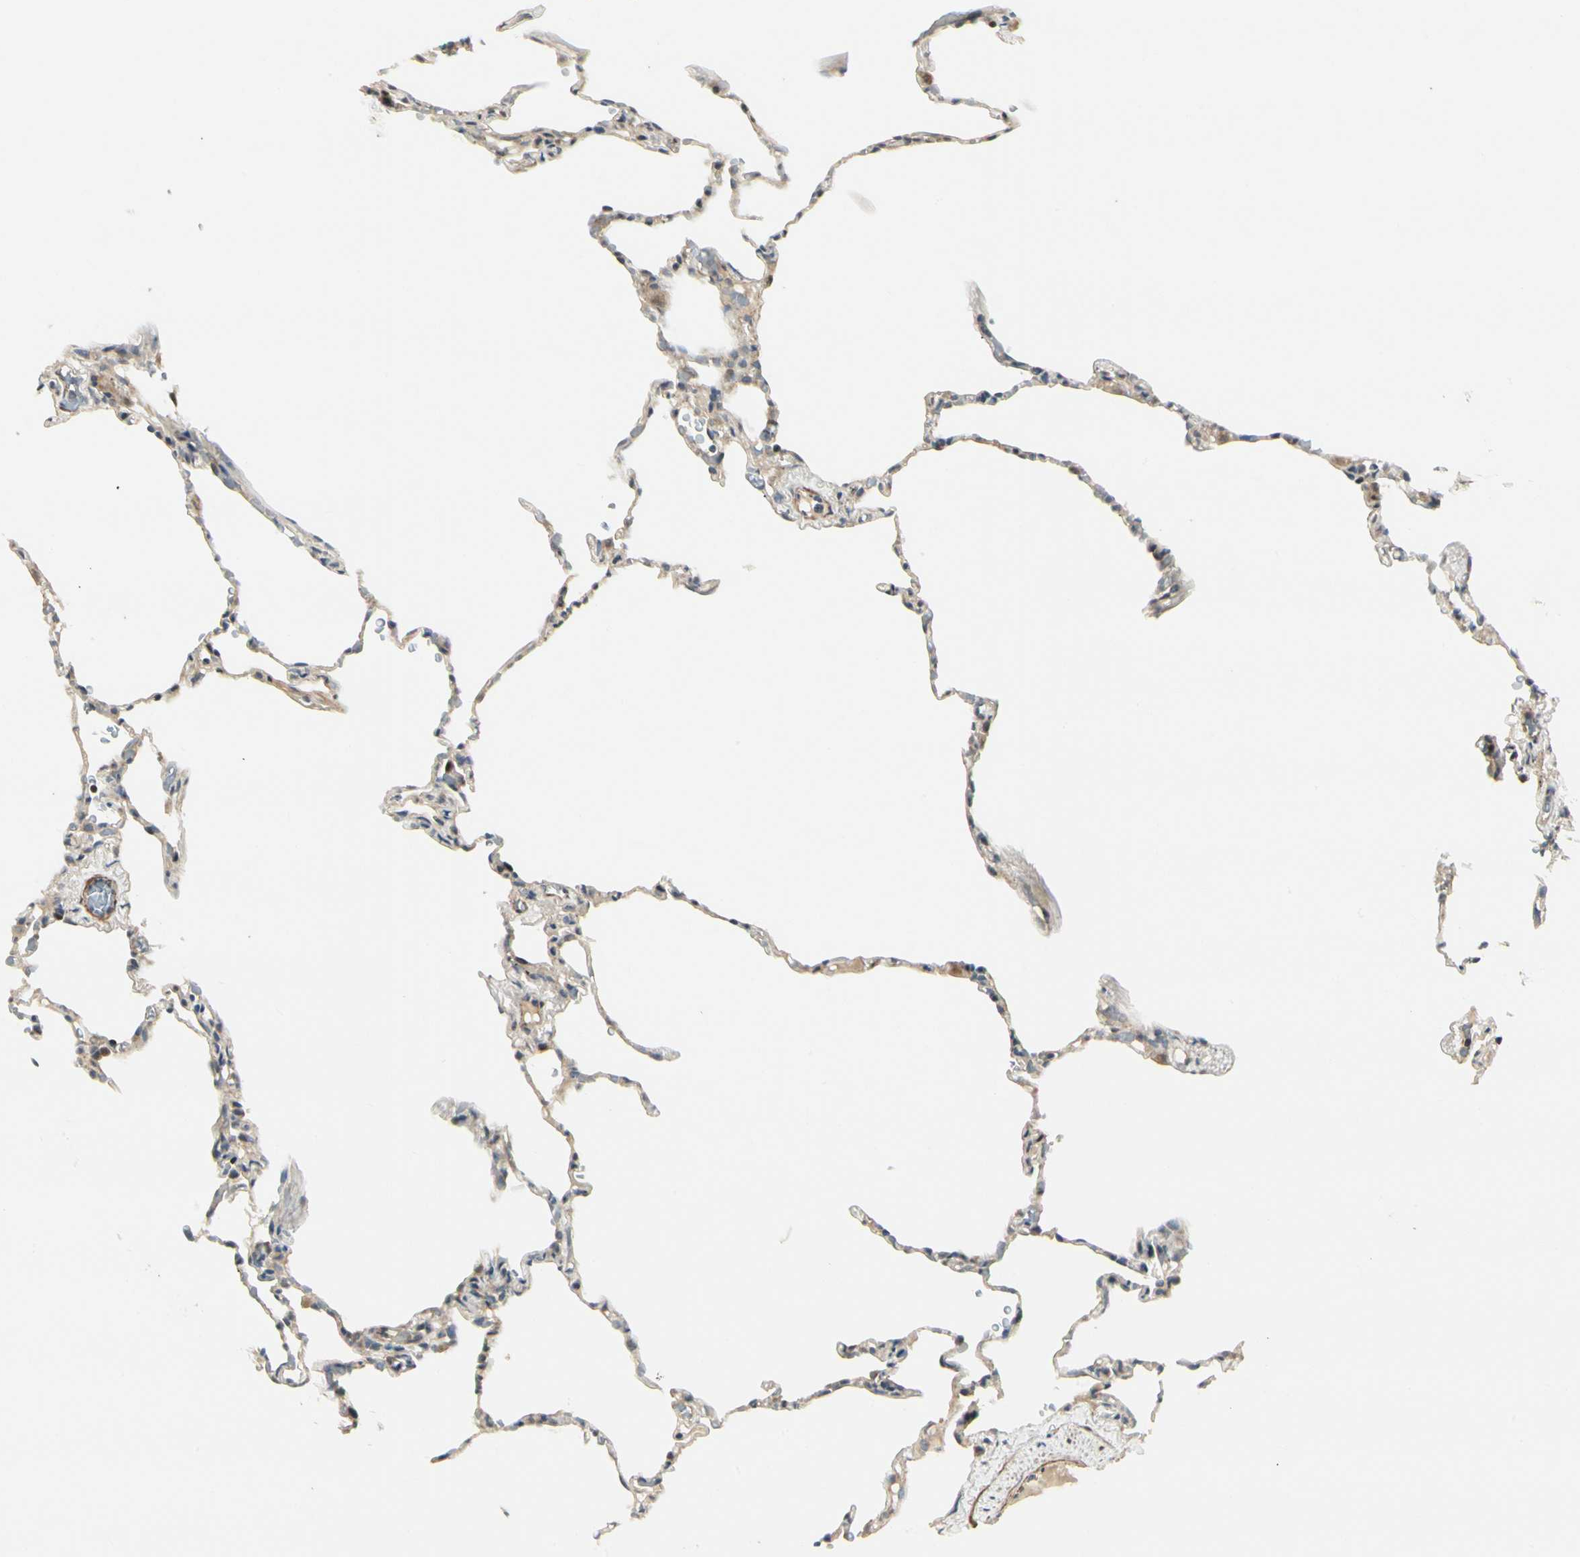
{"staining": {"intensity": "negative", "quantity": "none", "location": "none"}, "tissue": "lung", "cell_type": "Alveolar cells", "image_type": "normal", "snomed": [{"axis": "morphology", "description": "Normal tissue, NOS"}, {"axis": "topography", "description": "Lung"}], "caption": "IHC histopathology image of benign lung: lung stained with DAB displays no significant protein positivity in alveolar cells.", "gene": "P4HA3", "patient": {"sex": "male", "age": 59}}